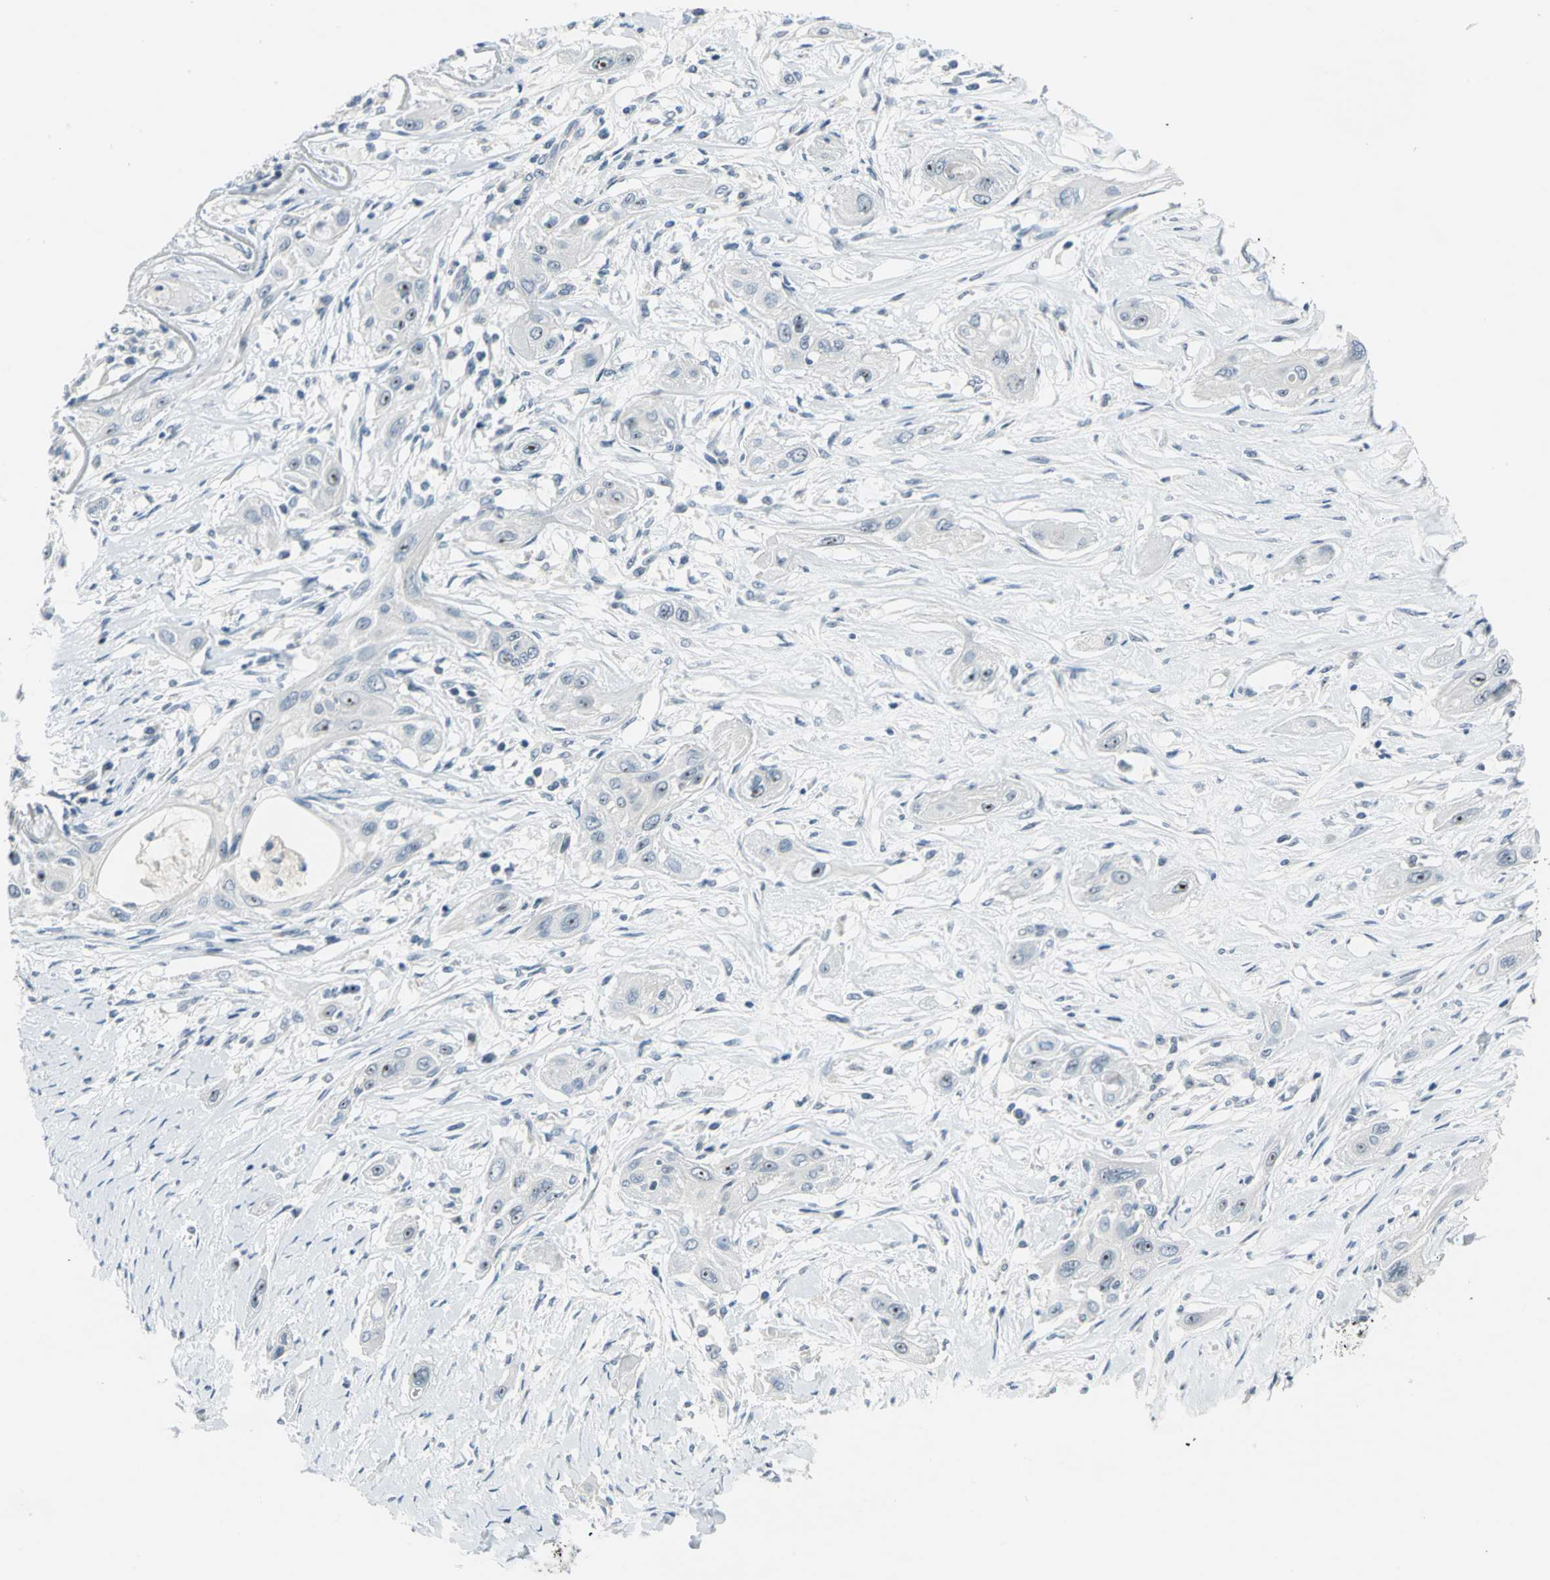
{"staining": {"intensity": "moderate", "quantity": "<25%", "location": "nuclear"}, "tissue": "lung cancer", "cell_type": "Tumor cells", "image_type": "cancer", "snomed": [{"axis": "morphology", "description": "Squamous cell carcinoma, NOS"}, {"axis": "topography", "description": "Lung"}], "caption": "Immunohistochemical staining of human lung squamous cell carcinoma reveals low levels of moderate nuclear positivity in approximately <25% of tumor cells. (DAB (3,3'-diaminobenzidine) = brown stain, brightfield microscopy at high magnification).", "gene": "MYBBP1A", "patient": {"sex": "female", "age": 47}}